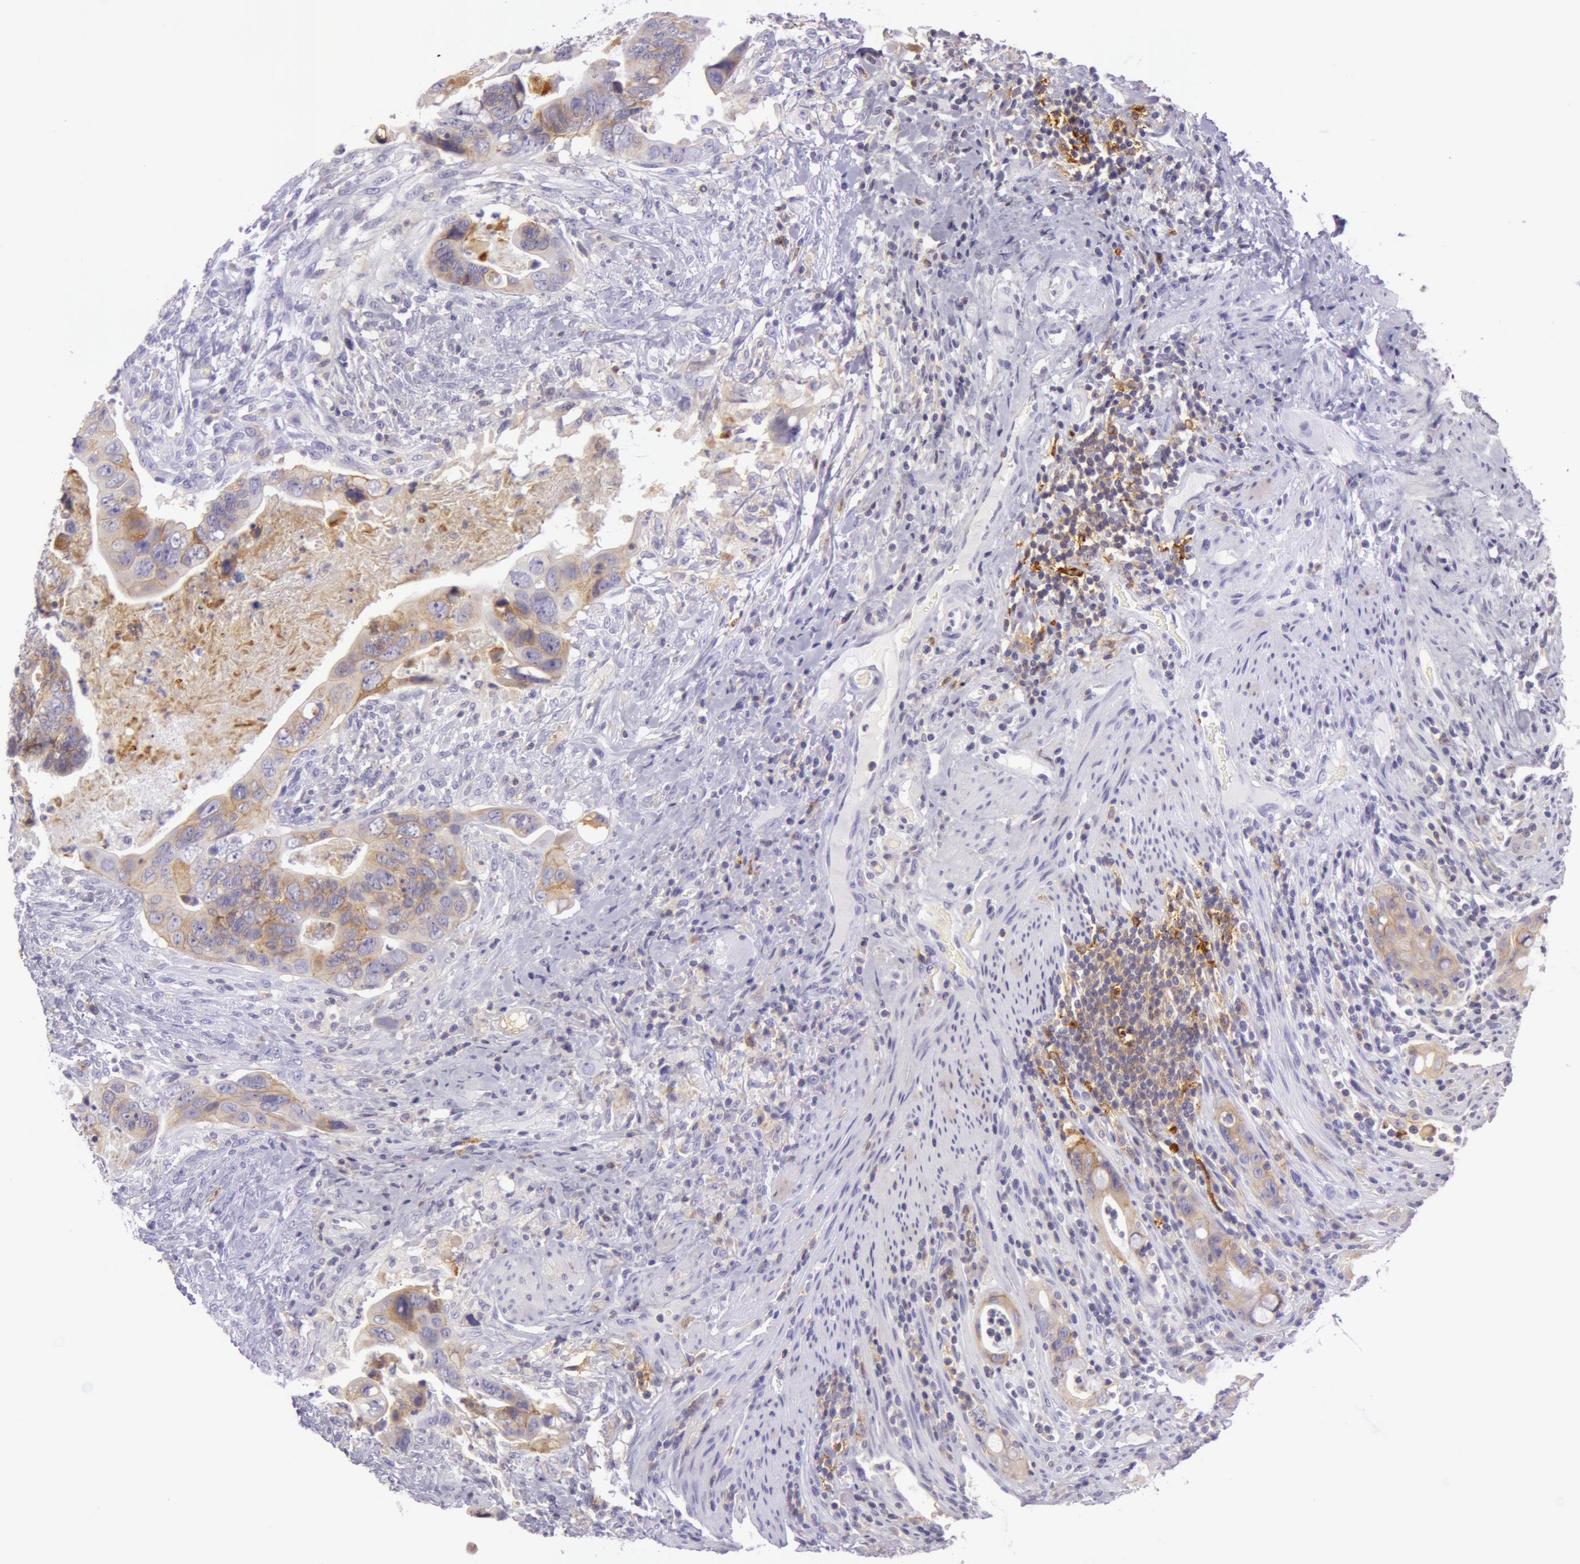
{"staining": {"intensity": "weak", "quantity": "25%-75%", "location": "cytoplasmic/membranous"}, "tissue": "colorectal cancer", "cell_type": "Tumor cells", "image_type": "cancer", "snomed": [{"axis": "morphology", "description": "Adenocarcinoma, NOS"}, {"axis": "topography", "description": "Rectum"}], "caption": "The image demonstrates staining of colorectal adenocarcinoma, revealing weak cytoplasmic/membranous protein expression (brown color) within tumor cells.", "gene": "LY75", "patient": {"sex": "male", "age": 53}}